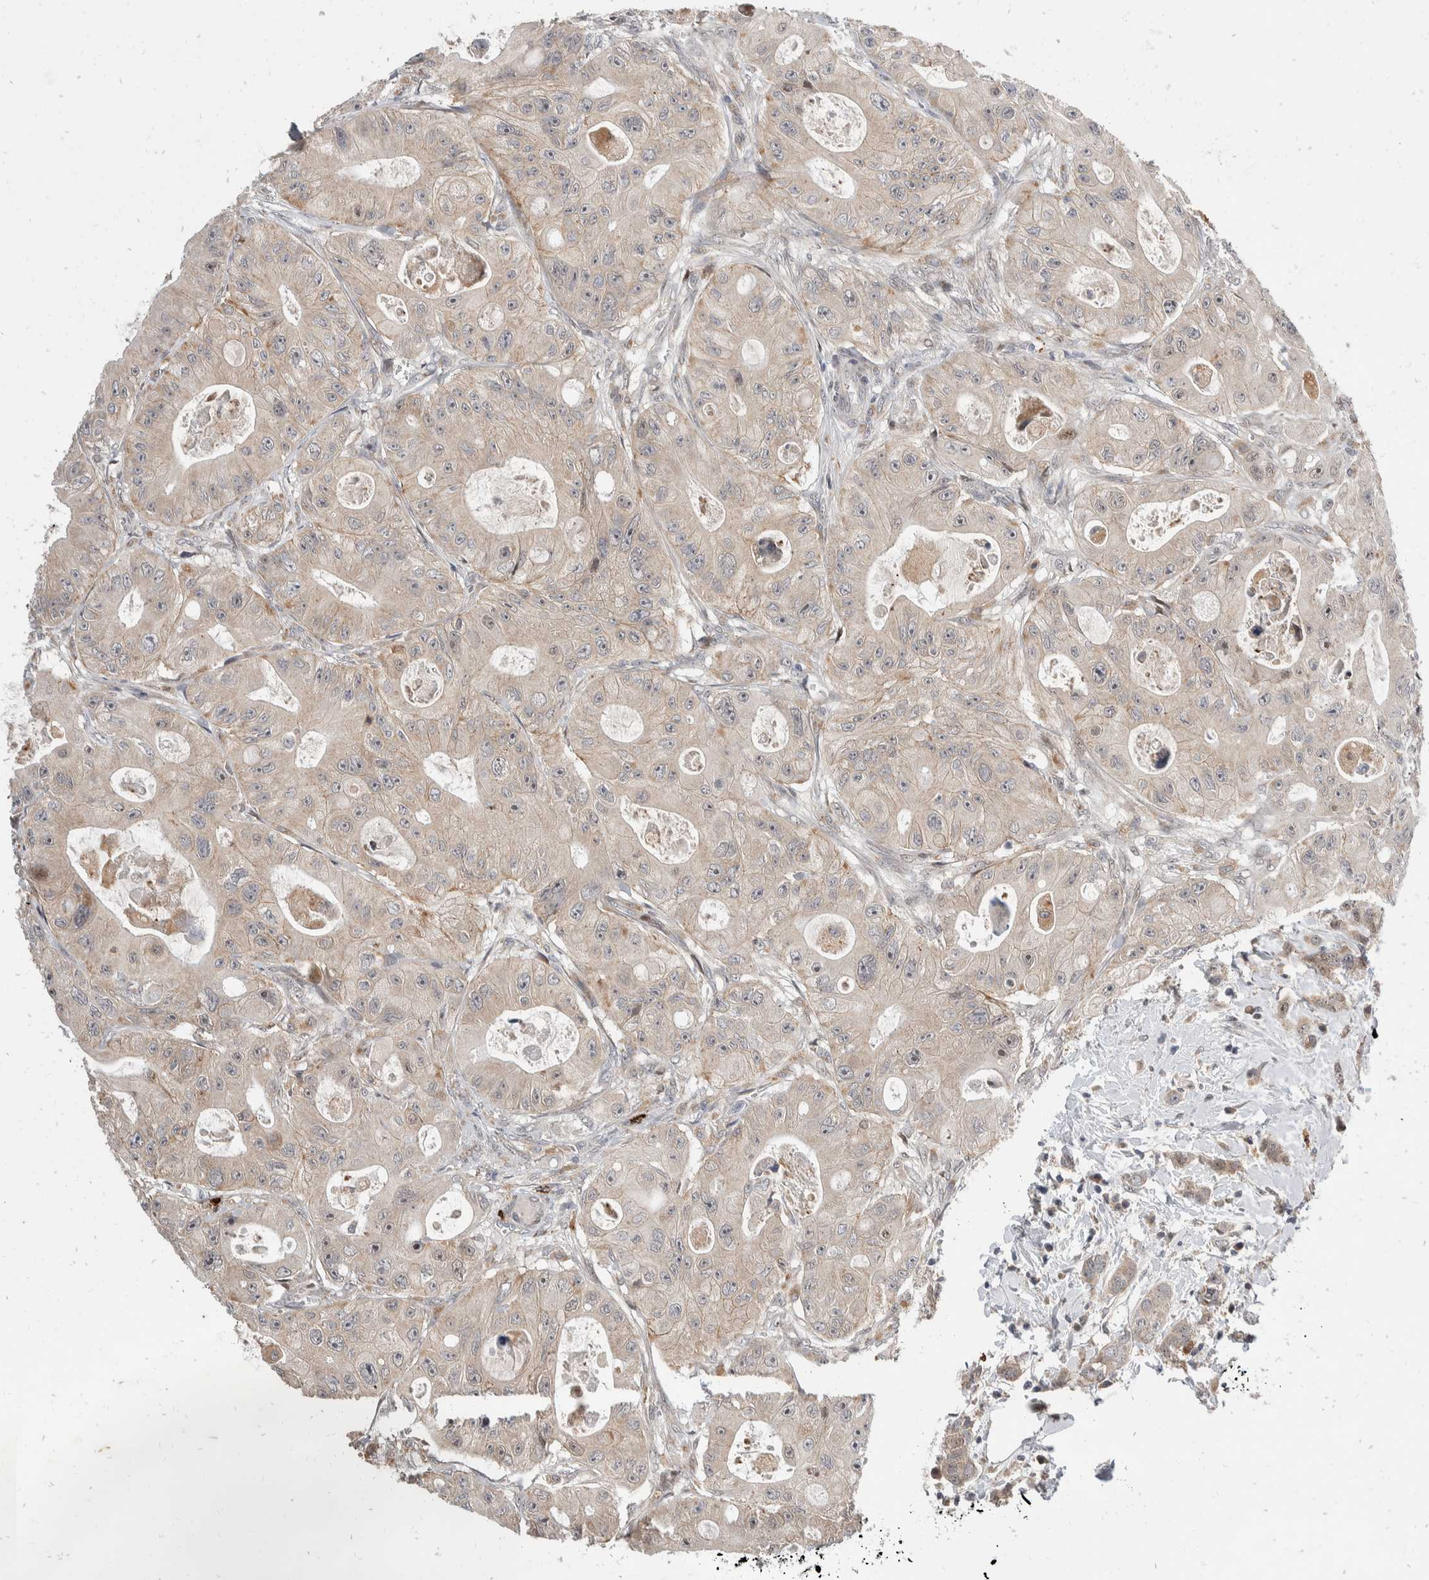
{"staining": {"intensity": "moderate", "quantity": "<25%", "location": "nuclear"}, "tissue": "colorectal cancer", "cell_type": "Tumor cells", "image_type": "cancer", "snomed": [{"axis": "morphology", "description": "Adenocarcinoma, NOS"}, {"axis": "topography", "description": "Colon"}], "caption": "Colorectal cancer tissue shows moderate nuclear expression in approximately <25% of tumor cells", "gene": "ZNF703", "patient": {"sex": "female", "age": 46}}